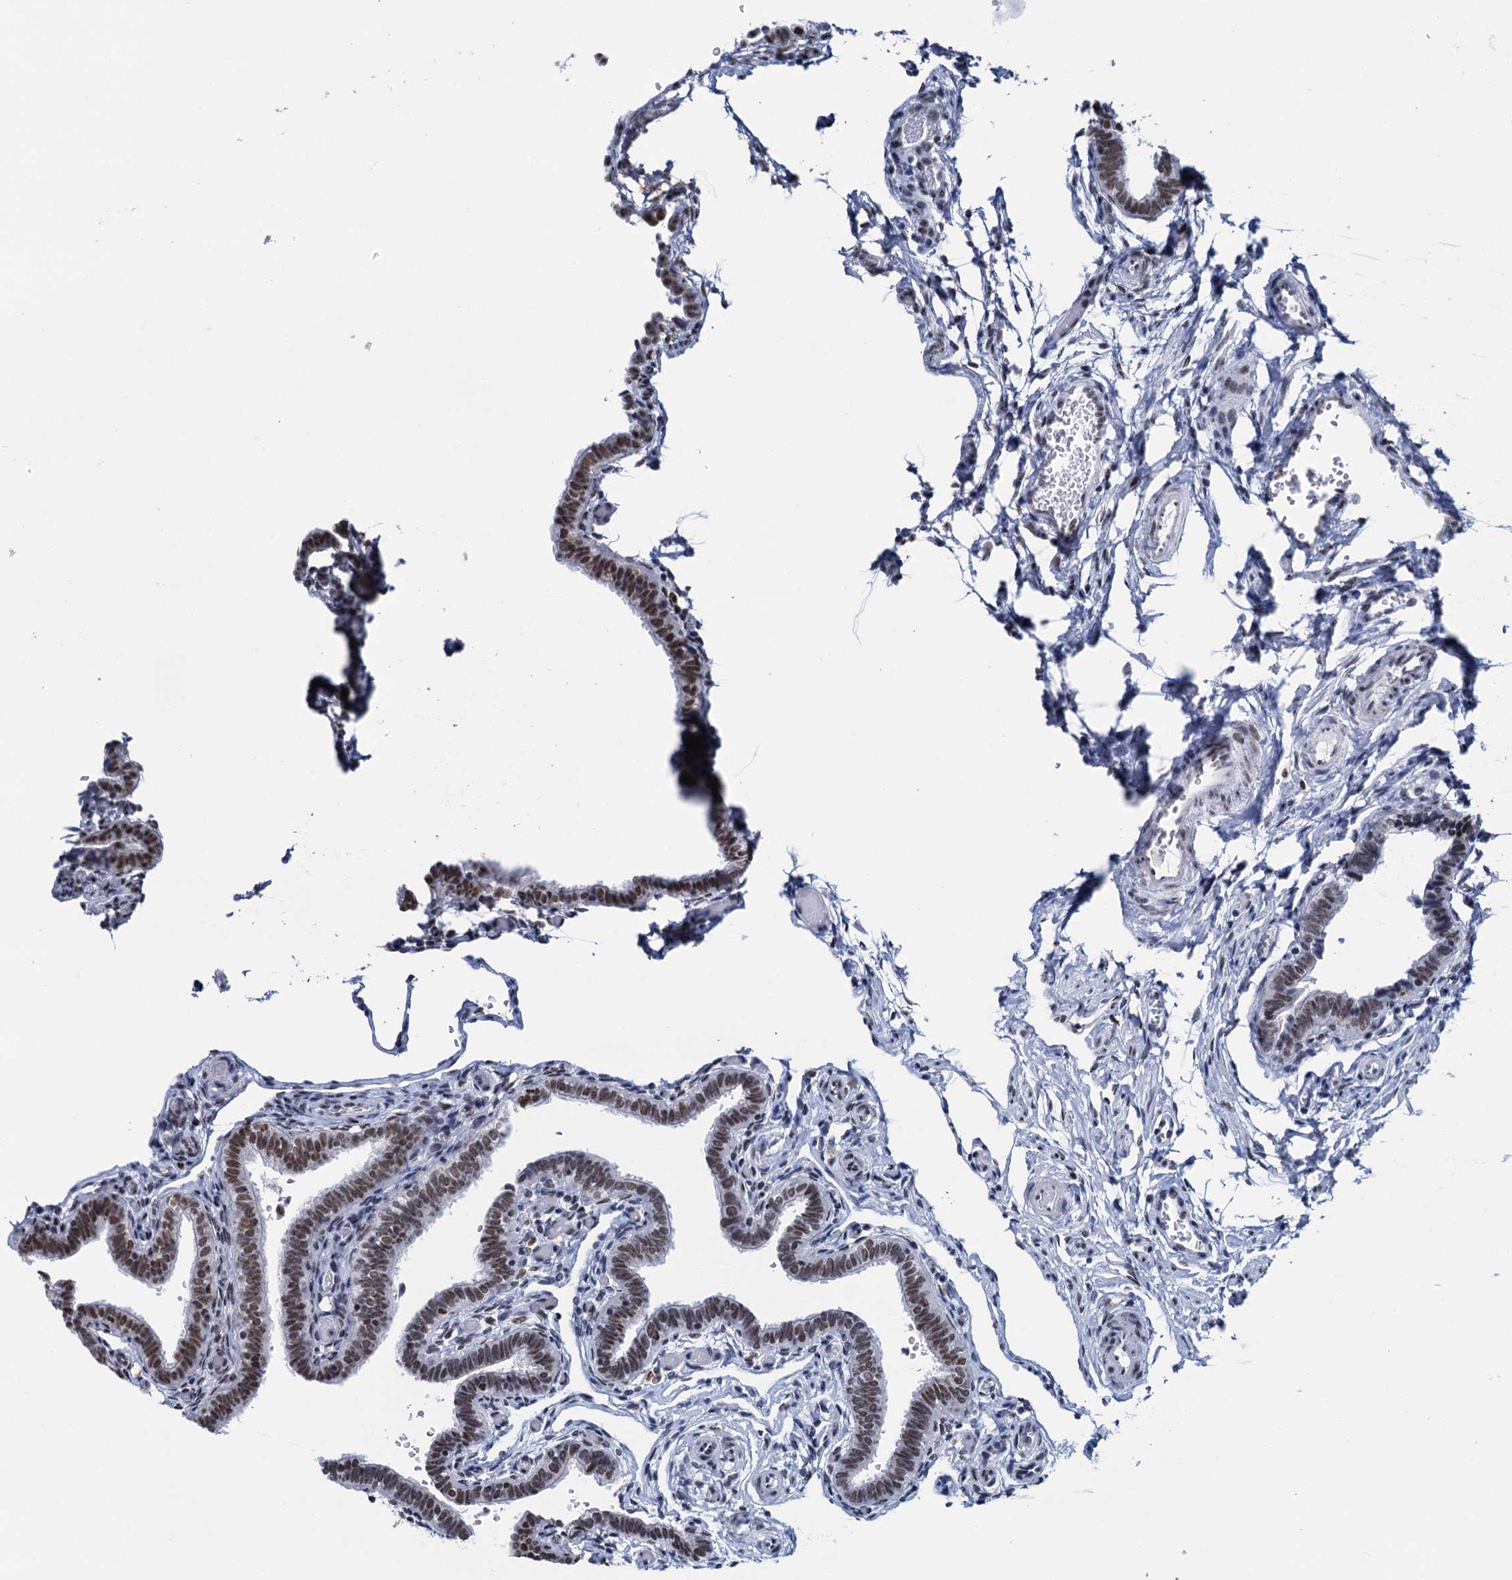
{"staining": {"intensity": "moderate", "quantity": ">75%", "location": "nuclear"}, "tissue": "fallopian tube", "cell_type": "Glandular cells", "image_type": "normal", "snomed": [{"axis": "morphology", "description": "Normal tissue, NOS"}, {"axis": "topography", "description": "Fallopian tube"}], "caption": "There is medium levels of moderate nuclear expression in glandular cells of unremarkable fallopian tube, as demonstrated by immunohistochemical staining (brown color).", "gene": "HNRNPUL2", "patient": {"sex": "female", "age": 36}}